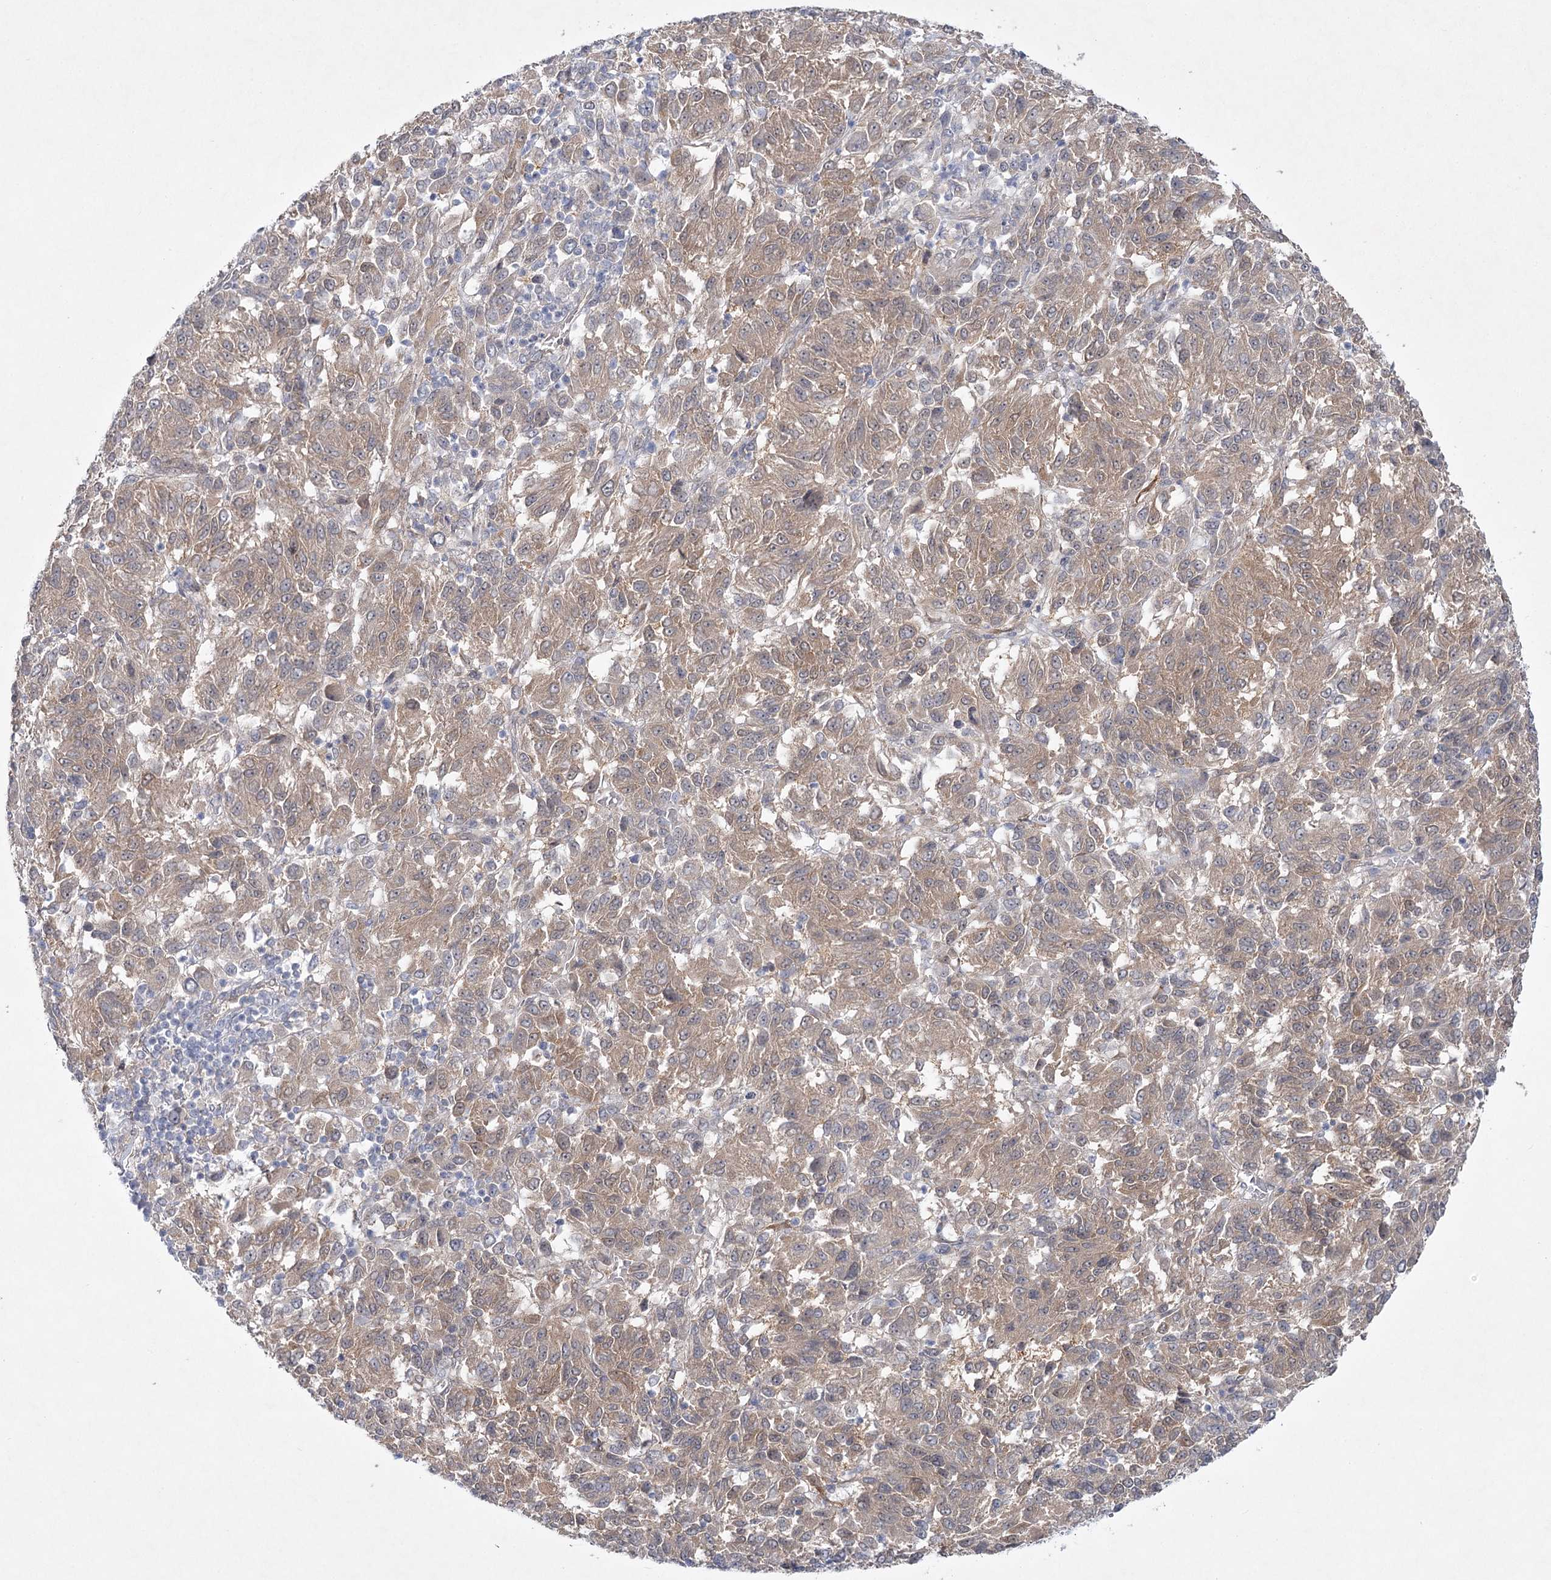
{"staining": {"intensity": "weak", "quantity": ">75%", "location": "cytoplasmic/membranous"}, "tissue": "melanoma", "cell_type": "Tumor cells", "image_type": "cancer", "snomed": [{"axis": "morphology", "description": "Malignant melanoma, Metastatic site"}, {"axis": "topography", "description": "Lung"}], "caption": "Malignant melanoma (metastatic site) was stained to show a protein in brown. There is low levels of weak cytoplasmic/membranous staining in approximately >75% of tumor cells. The staining is performed using DAB brown chromogen to label protein expression. The nuclei are counter-stained blue using hematoxylin.", "gene": "AAMDC", "patient": {"sex": "male", "age": 64}}